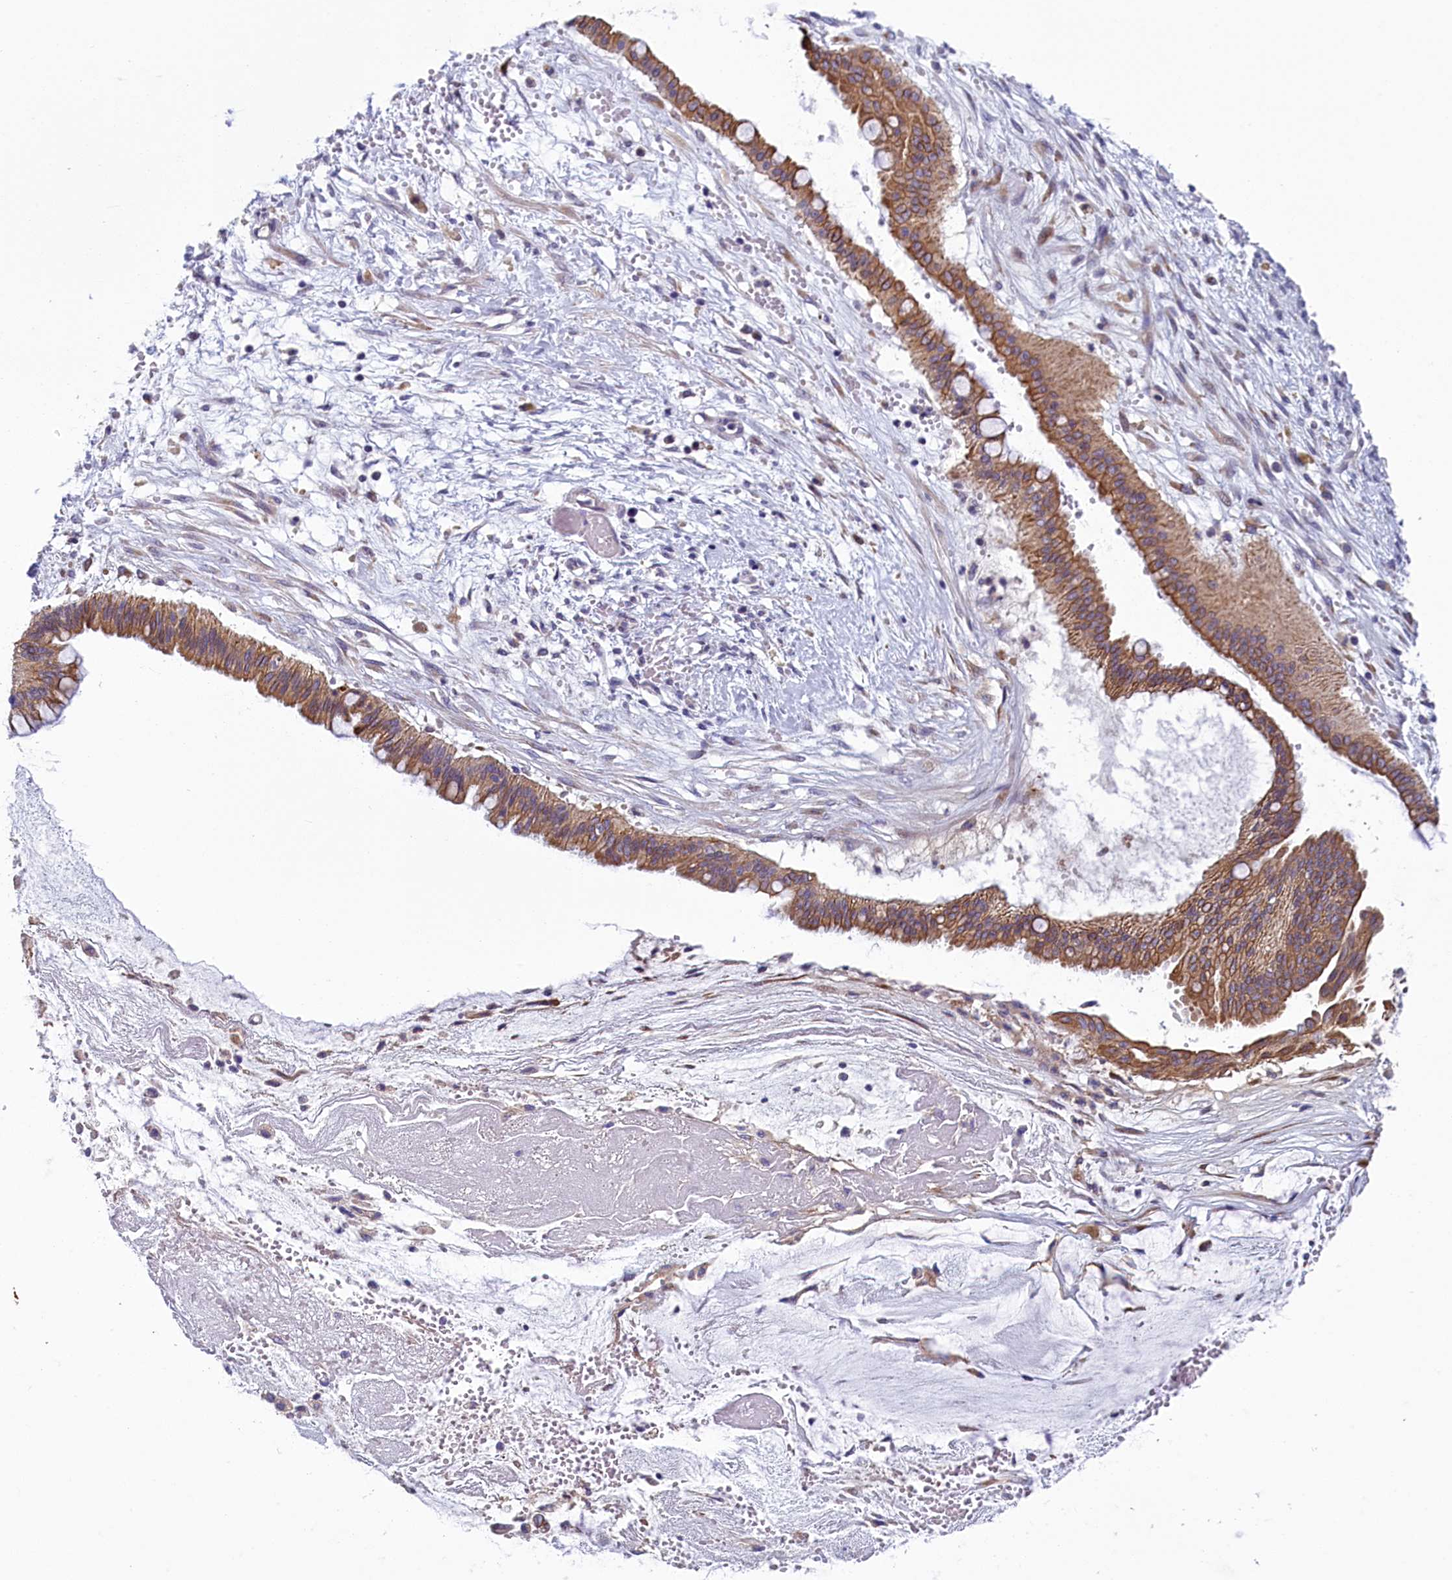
{"staining": {"intensity": "moderate", "quantity": ">75%", "location": "cytoplasmic/membranous"}, "tissue": "ovarian cancer", "cell_type": "Tumor cells", "image_type": "cancer", "snomed": [{"axis": "morphology", "description": "Cystadenocarcinoma, mucinous, NOS"}, {"axis": "topography", "description": "Ovary"}], "caption": "This image reveals immunohistochemistry staining of human ovarian mucinous cystadenocarcinoma, with medium moderate cytoplasmic/membranous staining in approximately >75% of tumor cells.", "gene": "ANKRD39", "patient": {"sex": "female", "age": 73}}